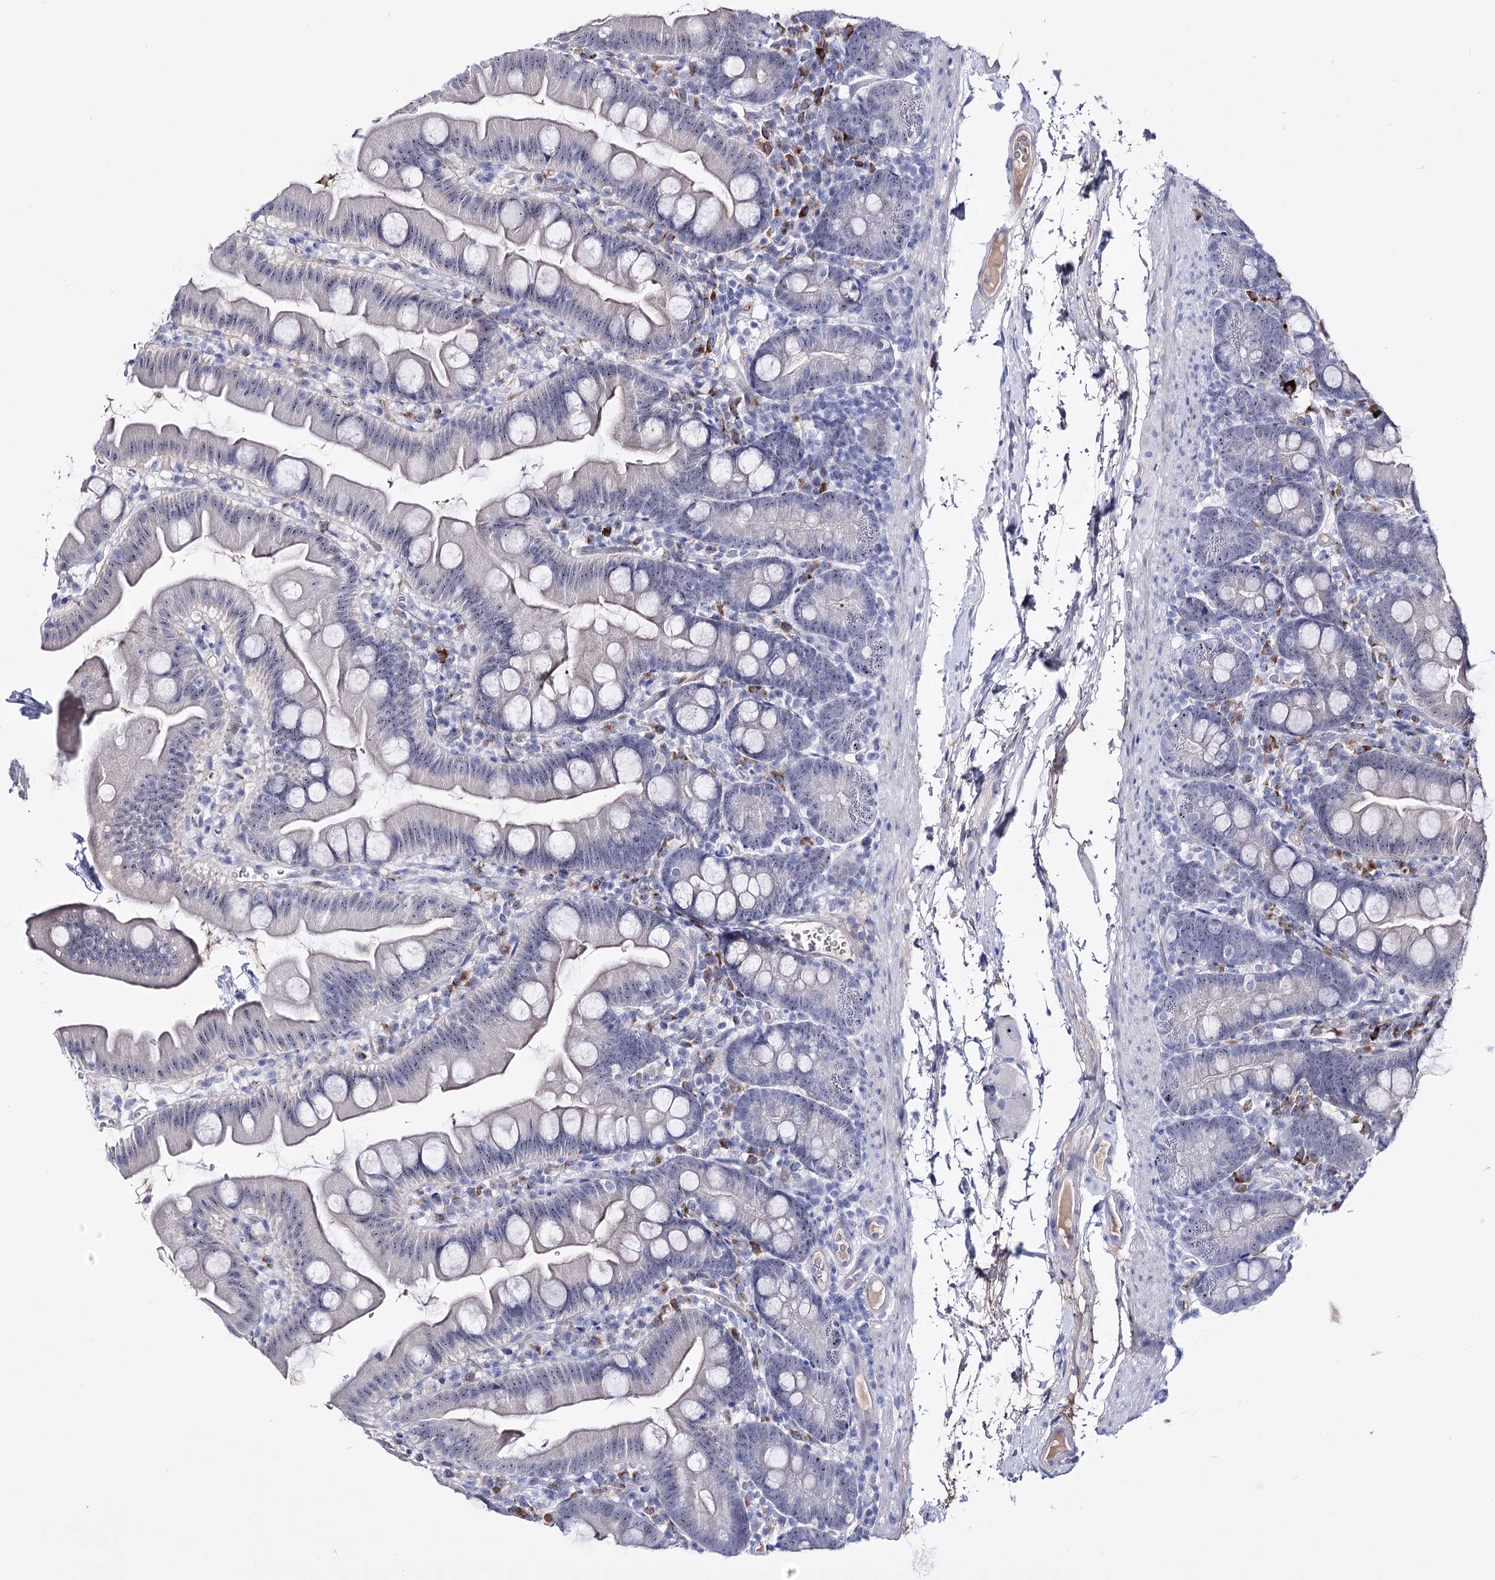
{"staining": {"intensity": "moderate", "quantity": "<25%", "location": "nuclear"}, "tissue": "small intestine", "cell_type": "Glandular cells", "image_type": "normal", "snomed": [{"axis": "morphology", "description": "Normal tissue, NOS"}, {"axis": "topography", "description": "Small intestine"}], "caption": "High-power microscopy captured an immunohistochemistry photomicrograph of normal small intestine, revealing moderate nuclear staining in approximately <25% of glandular cells.", "gene": "PCGF5", "patient": {"sex": "female", "age": 68}}